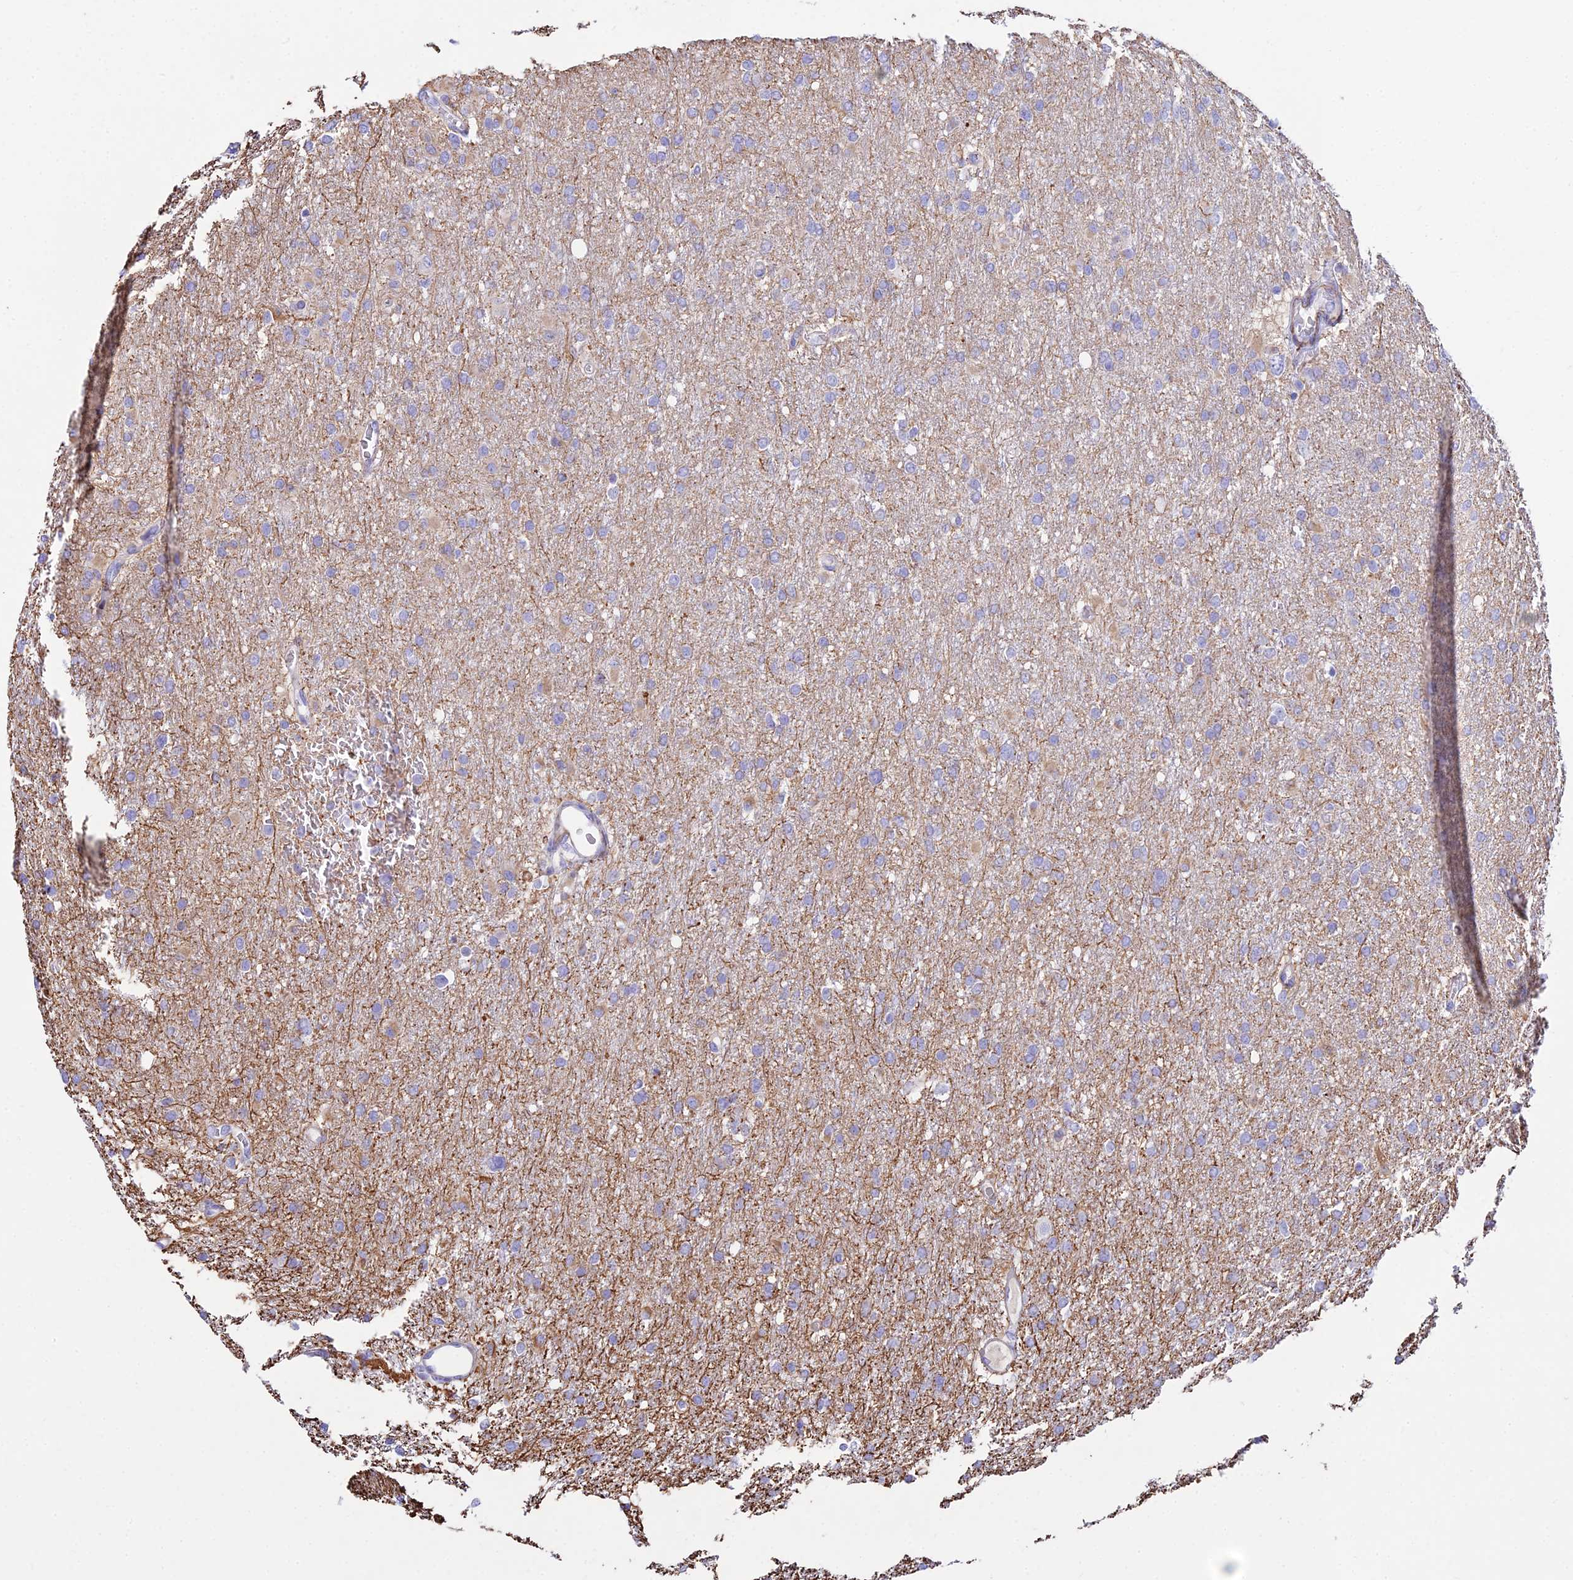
{"staining": {"intensity": "negative", "quantity": "none", "location": "none"}, "tissue": "glioma", "cell_type": "Tumor cells", "image_type": "cancer", "snomed": [{"axis": "morphology", "description": "Glioma, malignant, High grade"}, {"axis": "topography", "description": "Cerebral cortex"}], "caption": "A histopathology image of glioma stained for a protein shows no brown staining in tumor cells.", "gene": "DLX1", "patient": {"sex": "female", "age": 36}}